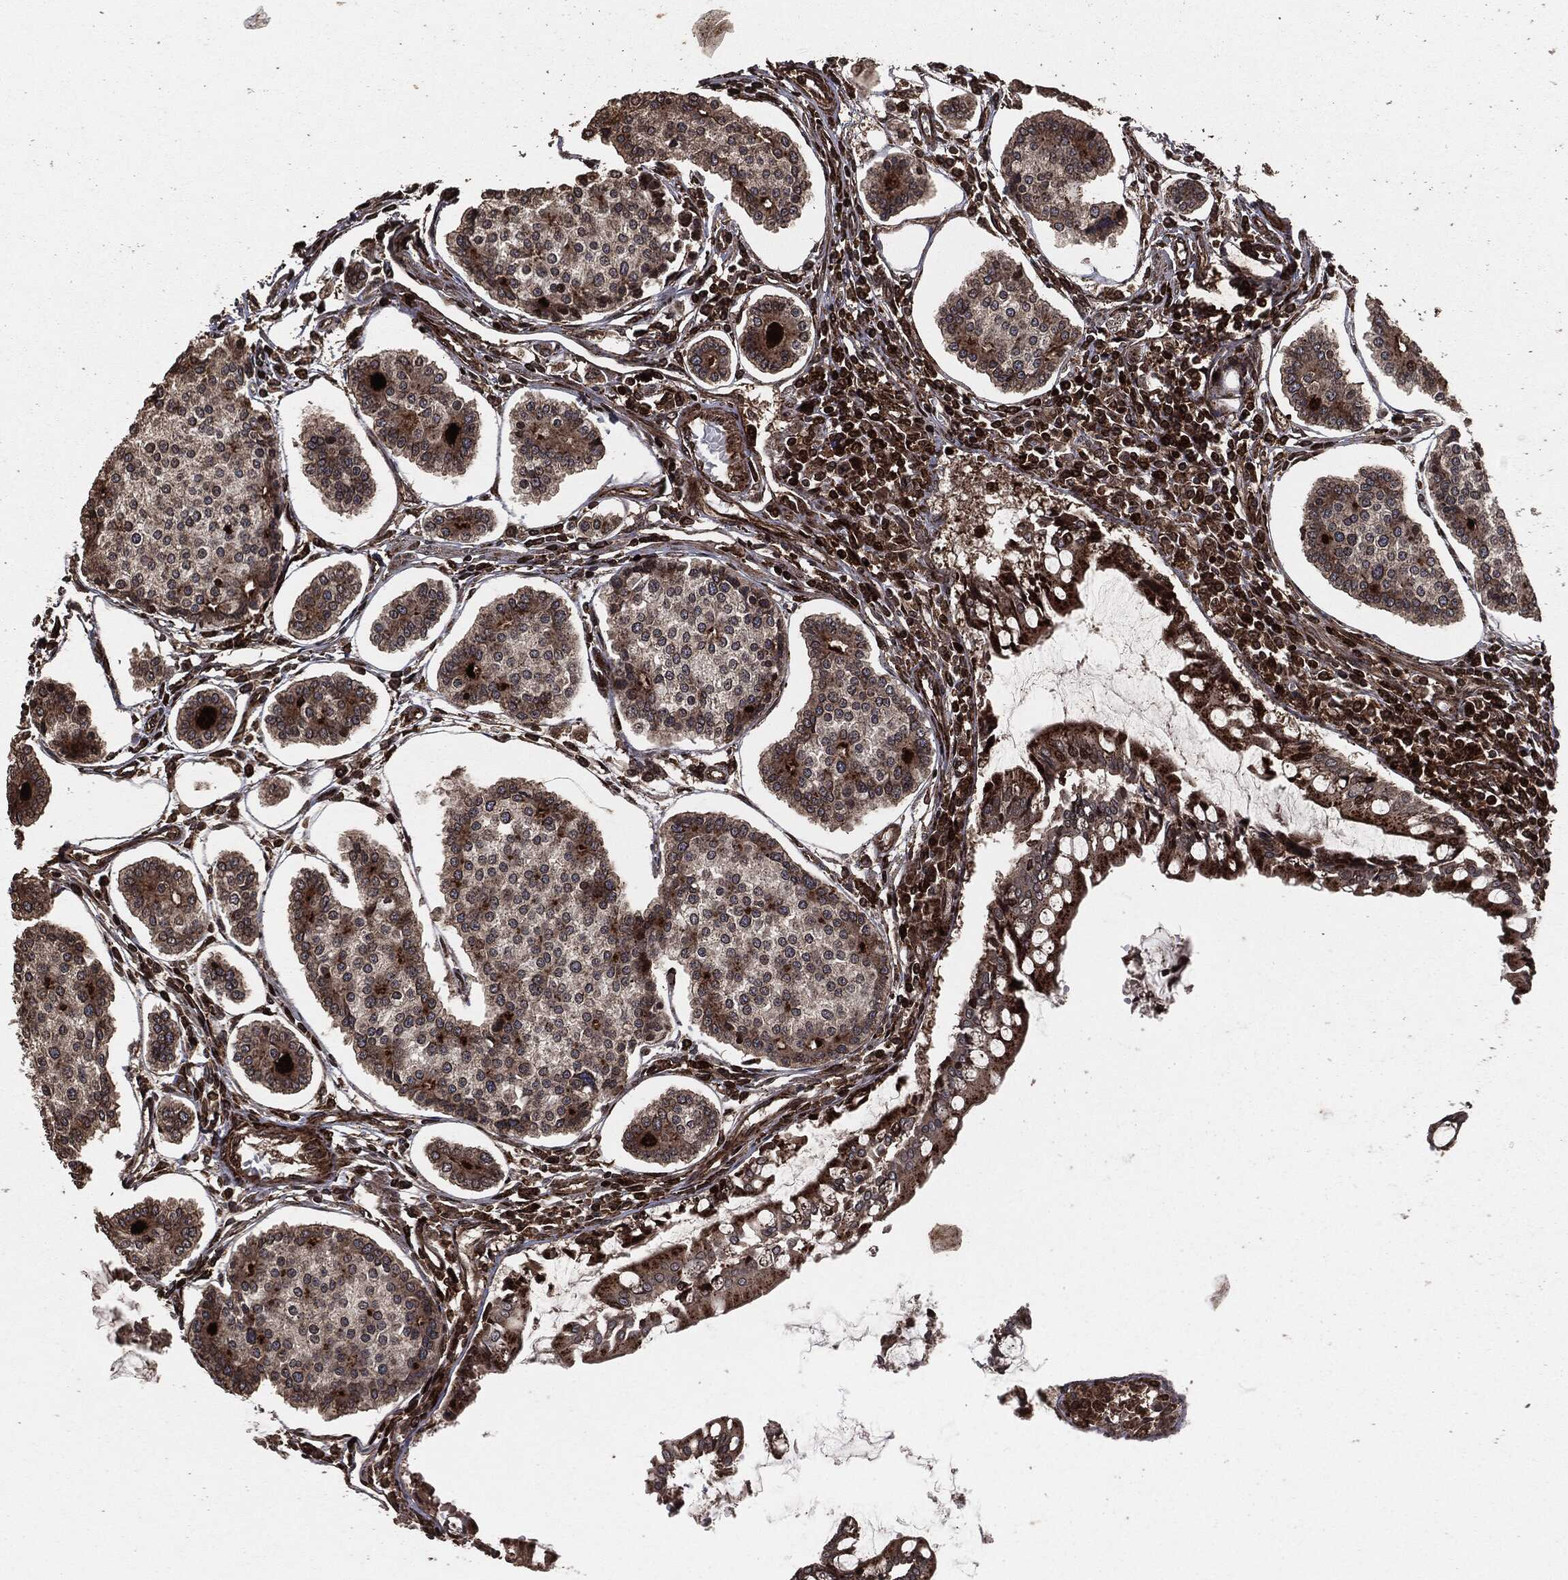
{"staining": {"intensity": "moderate", "quantity": "25%-75%", "location": "cytoplasmic/membranous"}, "tissue": "carcinoid", "cell_type": "Tumor cells", "image_type": "cancer", "snomed": [{"axis": "morphology", "description": "Carcinoid, malignant, NOS"}, {"axis": "topography", "description": "Small intestine"}], "caption": "Protein expression analysis of human carcinoid (malignant) reveals moderate cytoplasmic/membranous expression in approximately 25%-75% of tumor cells.", "gene": "IFIT1", "patient": {"sex": "female", "age": 65}}